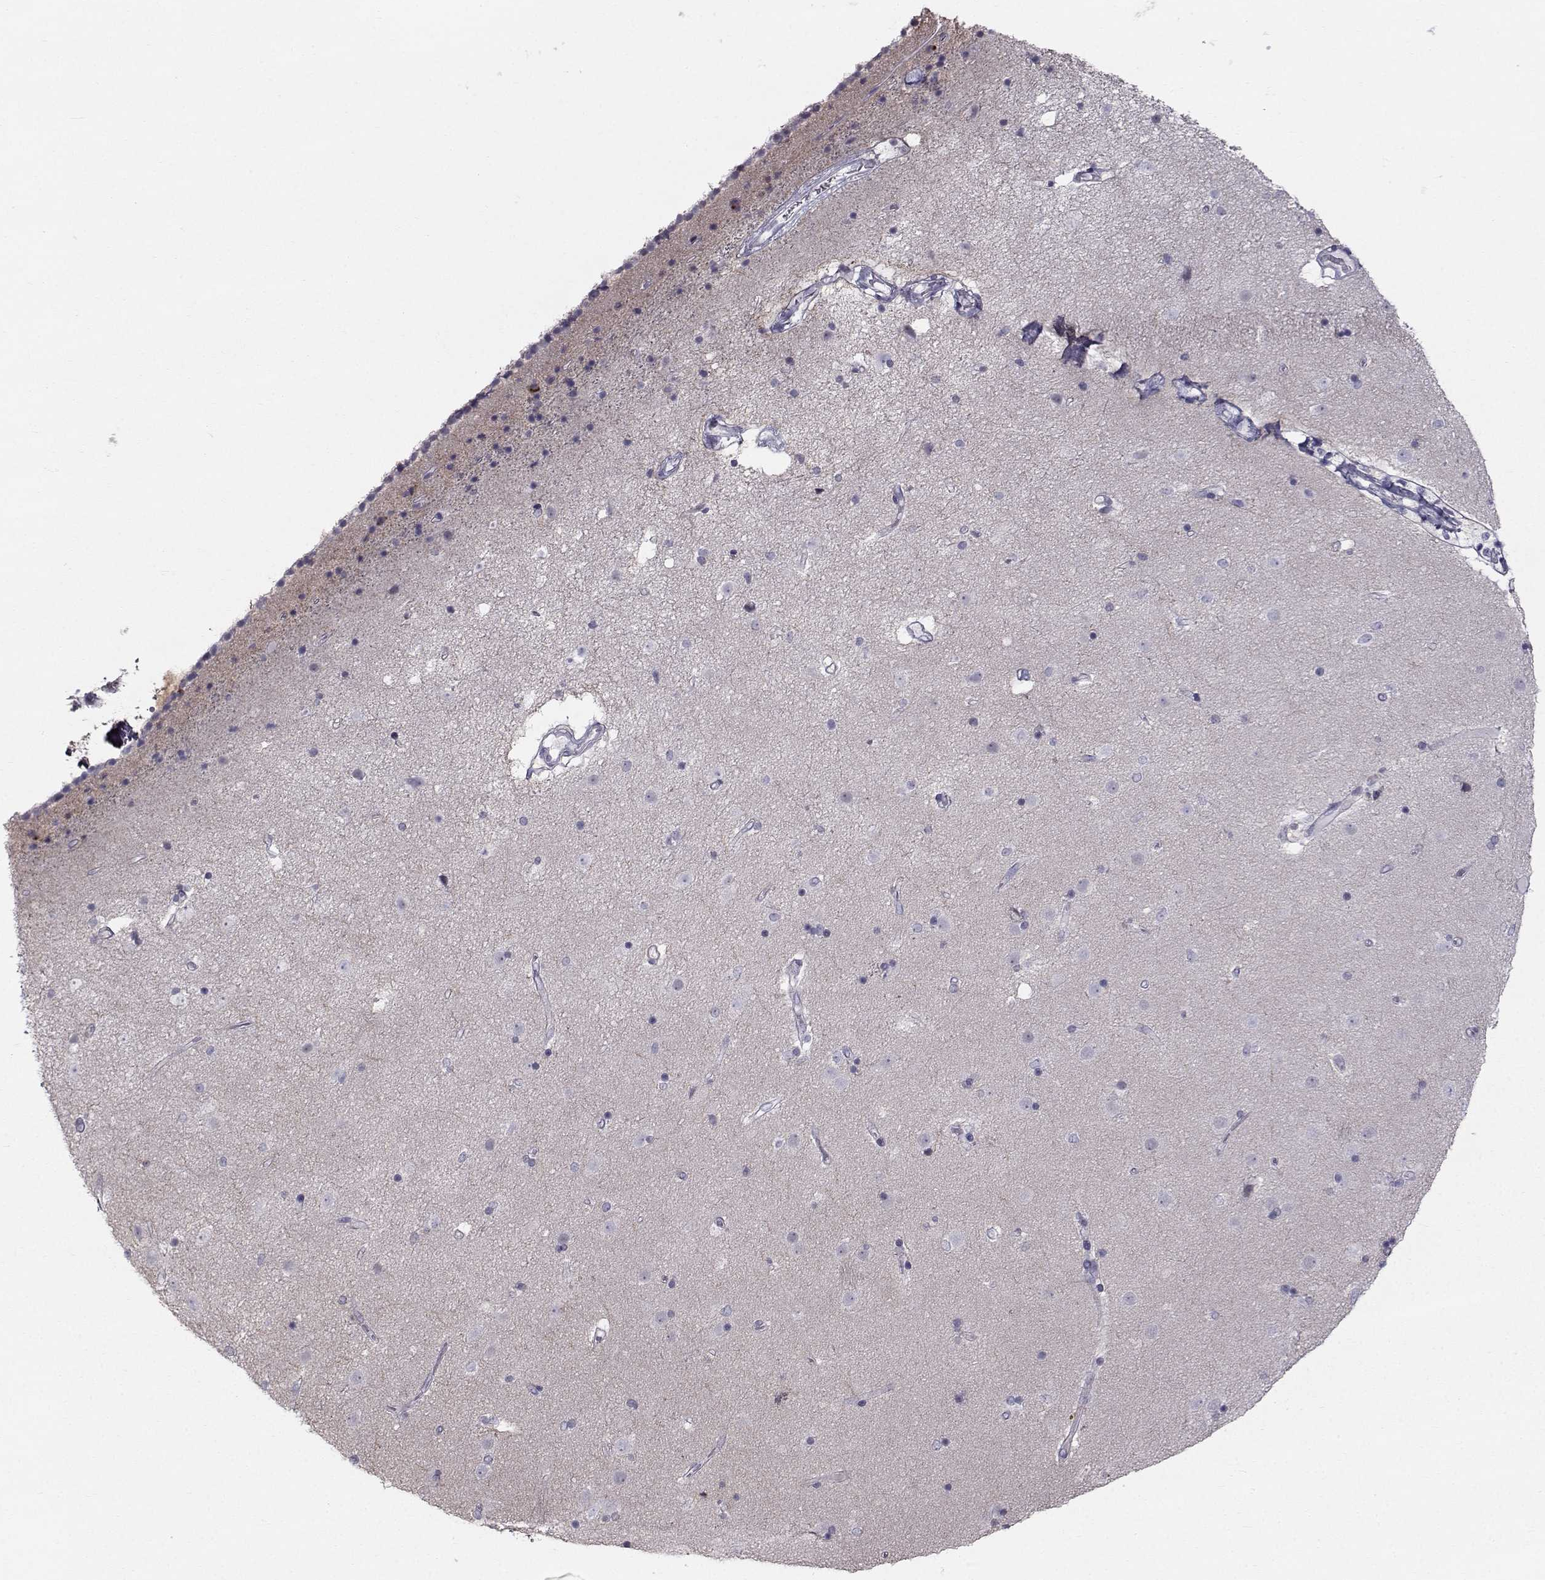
{"staining": {"intensity": "negative", "quantity": "none", "location": "none"}, "tissue": "caudate", "cell_type": "Glial cells", "image_type": "normal", "snomed": [{"axis": "morphology", "description": "Normal tissue, NOS"}, {"axis": "topography", "description": "Lateral ventricle wall"}], "caption": "Protein analysis of normal caudate demonstrates no significant positivity in glial cells.", "gene": "SPDYE4", "patient": {"sex": "female", "age": 71}}